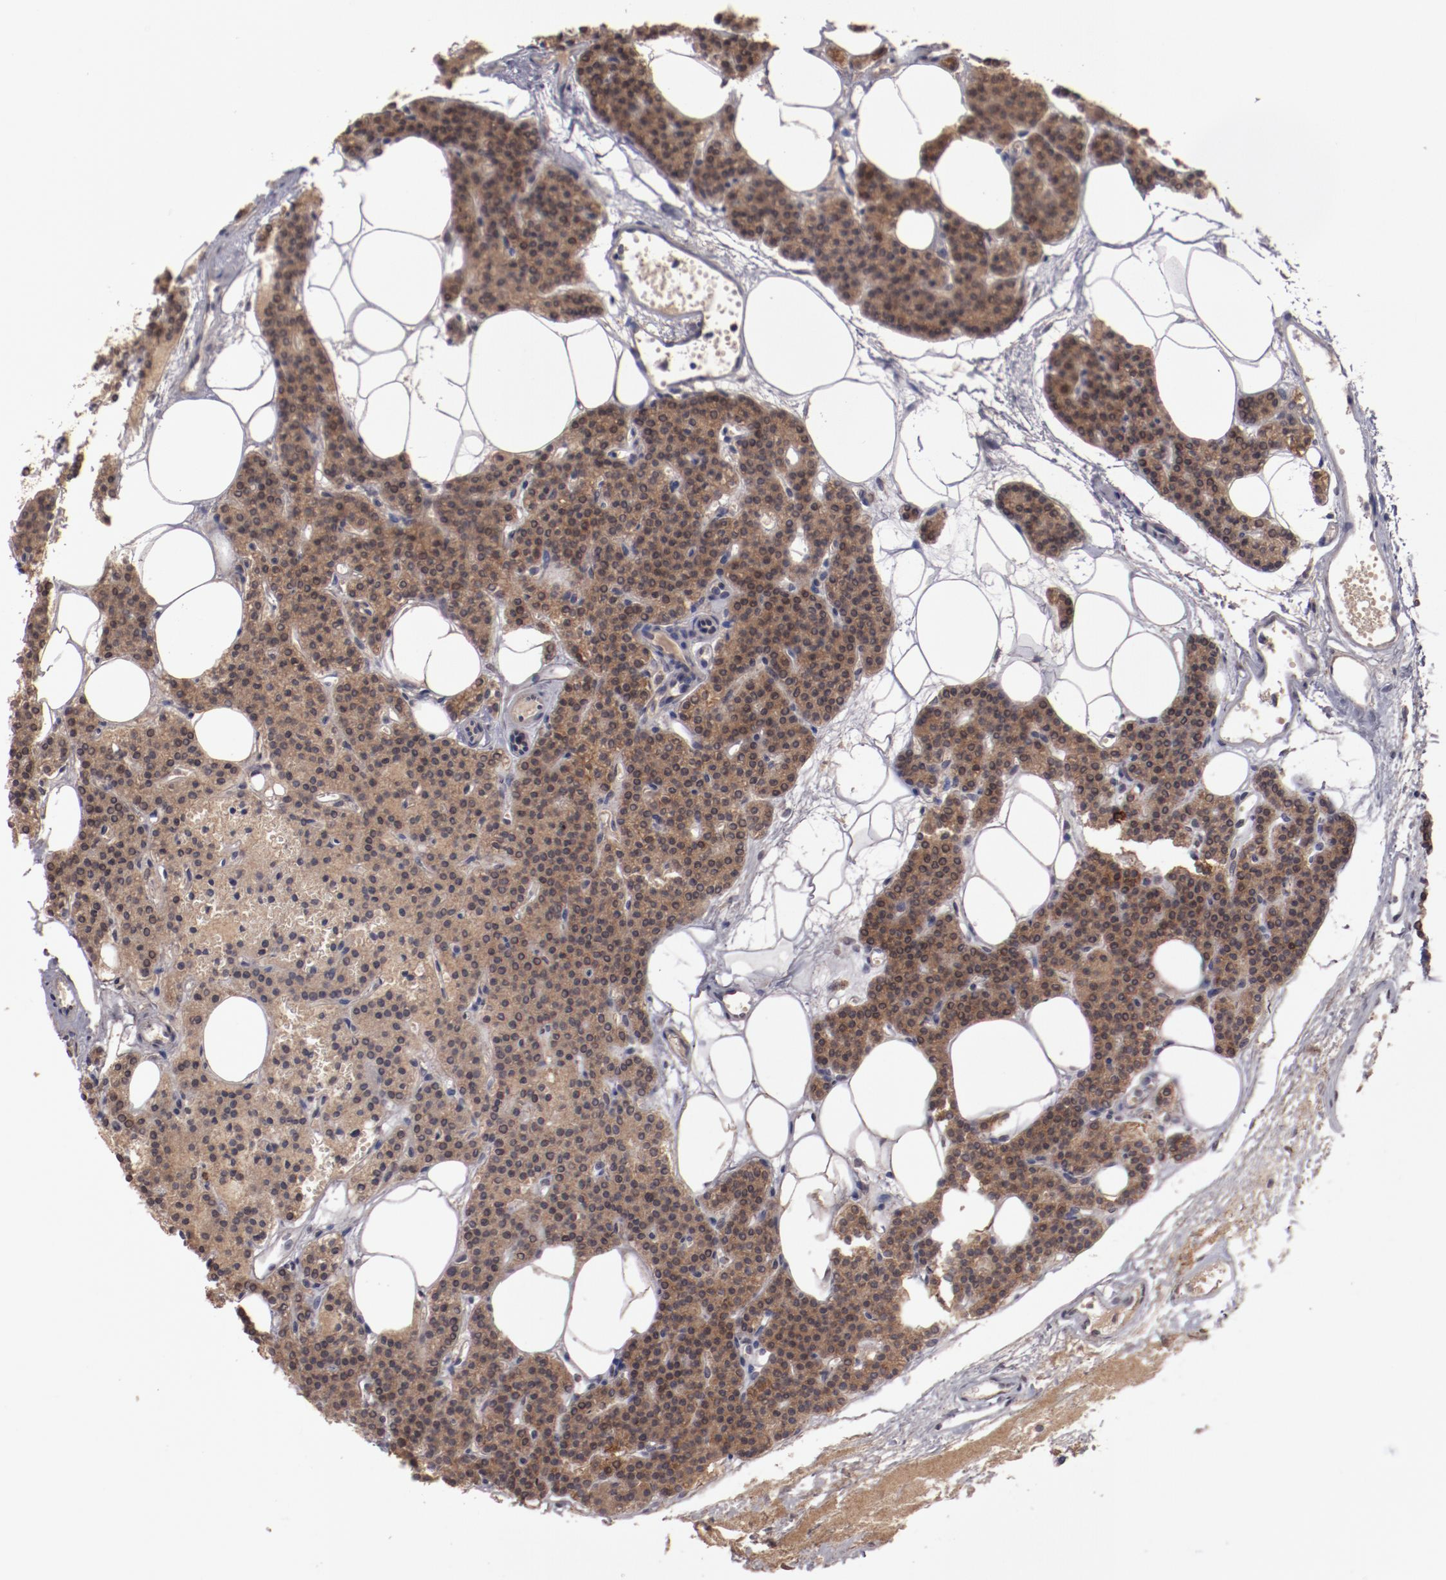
{"staining": {"intensity": "strong", "quantity": ">75%", "location": "cytoplasmic/membranous"}, "tissue": "parathyroid gland", "cell_type": "Glandular cells", "image_type": "normal", "snomed": [{"axis": "morphology", "description": "Normal tissue, NOS"}, {"axis": "topography", "description": "Parathyroid gland"}], "caption": "Protein expression analysis of normal parathyroid gland reveals strong cytoplasmic/membranous positivity in about >75% of glandular cells. (IHC, brightfield microscopy, high magnification).", "gene": "LRRC75B", "patient": {"sex": "male", "age": 24}}